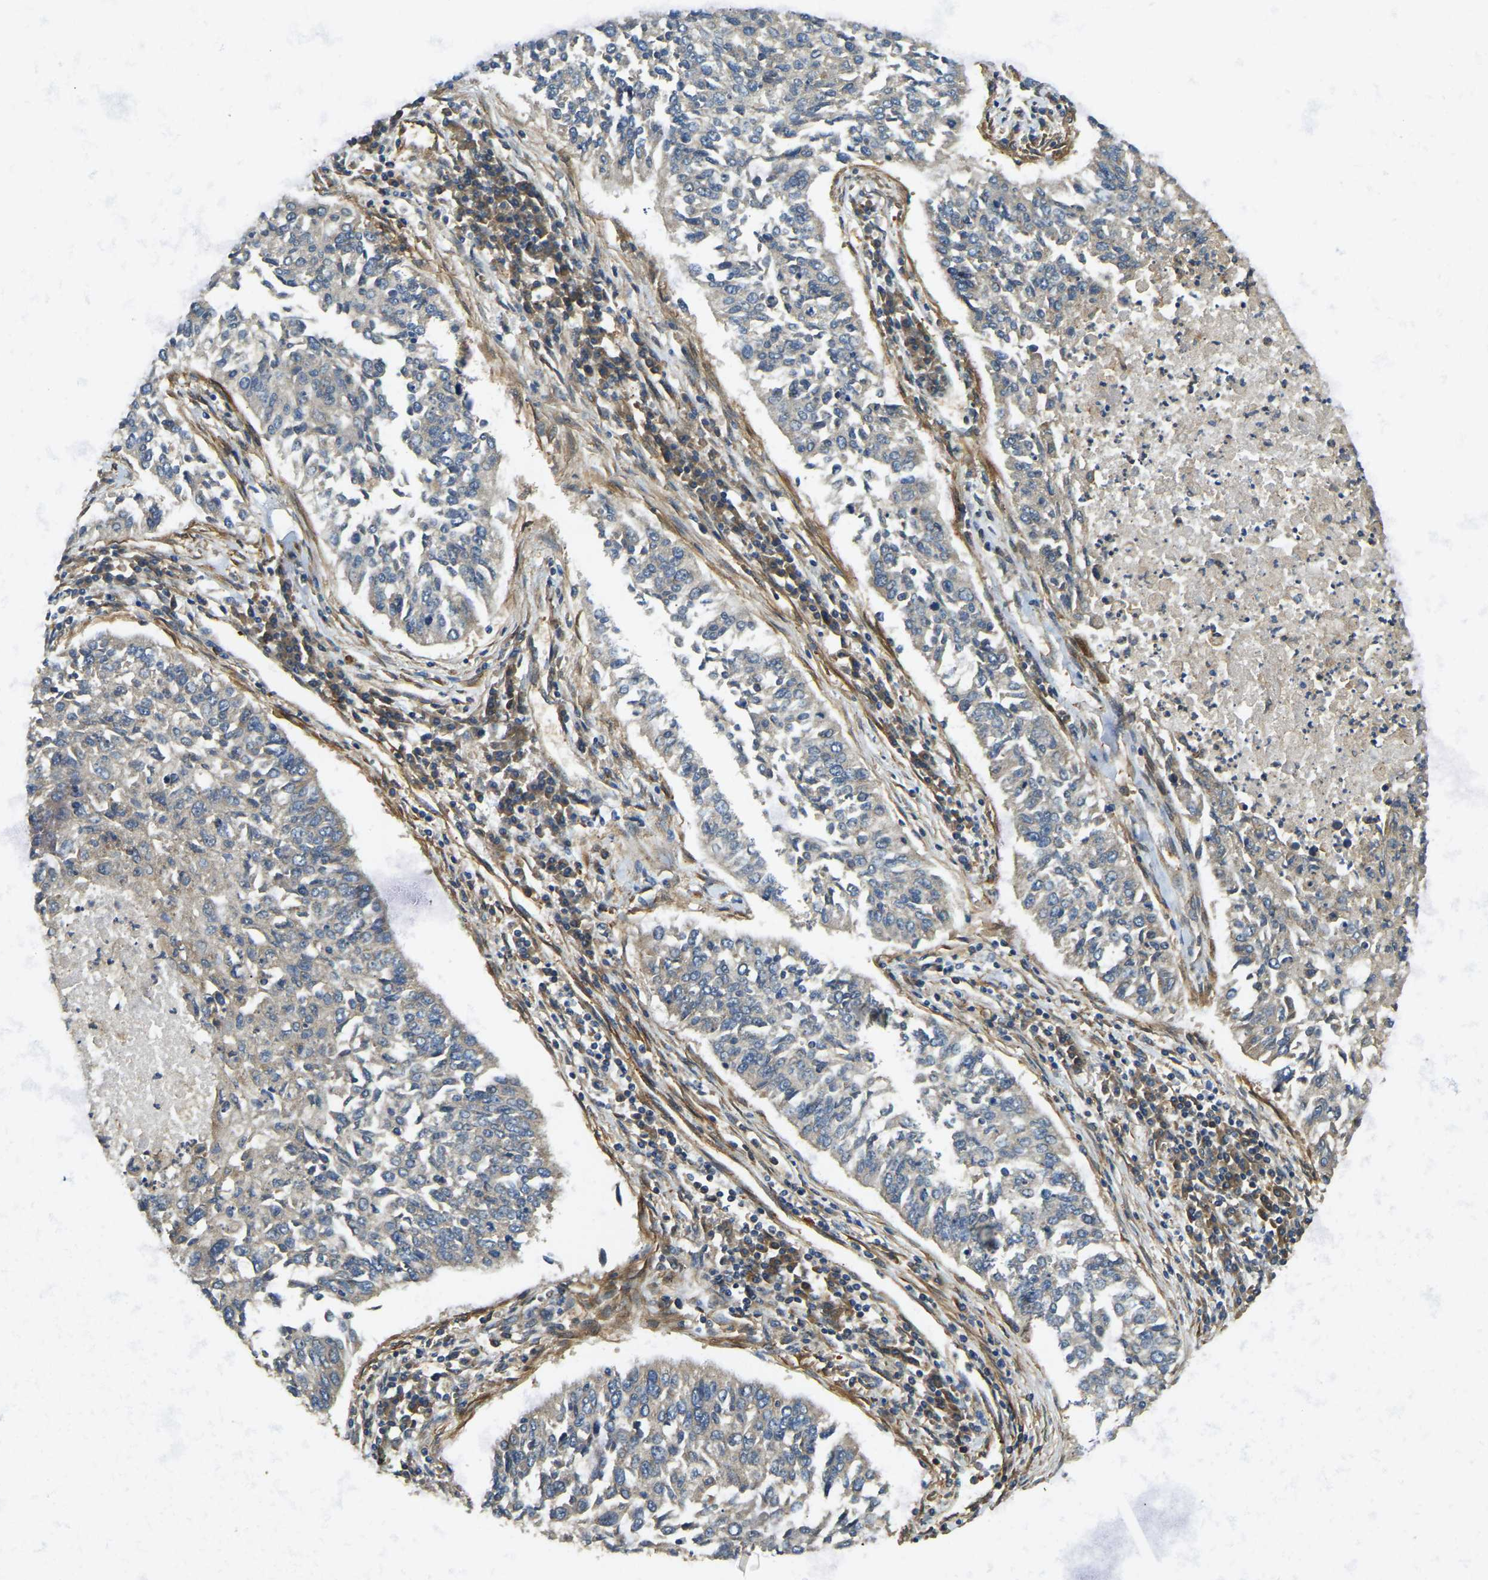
{"staining": {"intensity": "weak", "quantity": "<25%", "location": "cytoplasmic/membranous"}, "tissue": "lung cancer", "cell_type": "Tumor cells", "image_type": "cancer", "snomed": [{"axis": "morphology", "description": "Normal tissue, NOS"}, {"axis": "morphology", "description": "Squamous cell carcinoma, NOS"}, {"axis": "topography", "description": "Cartilage tissue"}, {"axis": "topography", "description": "Bronchus"}, {"axis": "topography", "description": "Lung"}], "caption": "Immunohistochemical staining of lung cancer (squamous cell carcinoma) reveals no significant expression in tumor cells.", "gene": "ERGIC1", "patient": {"sex": "female", "age": 49}}